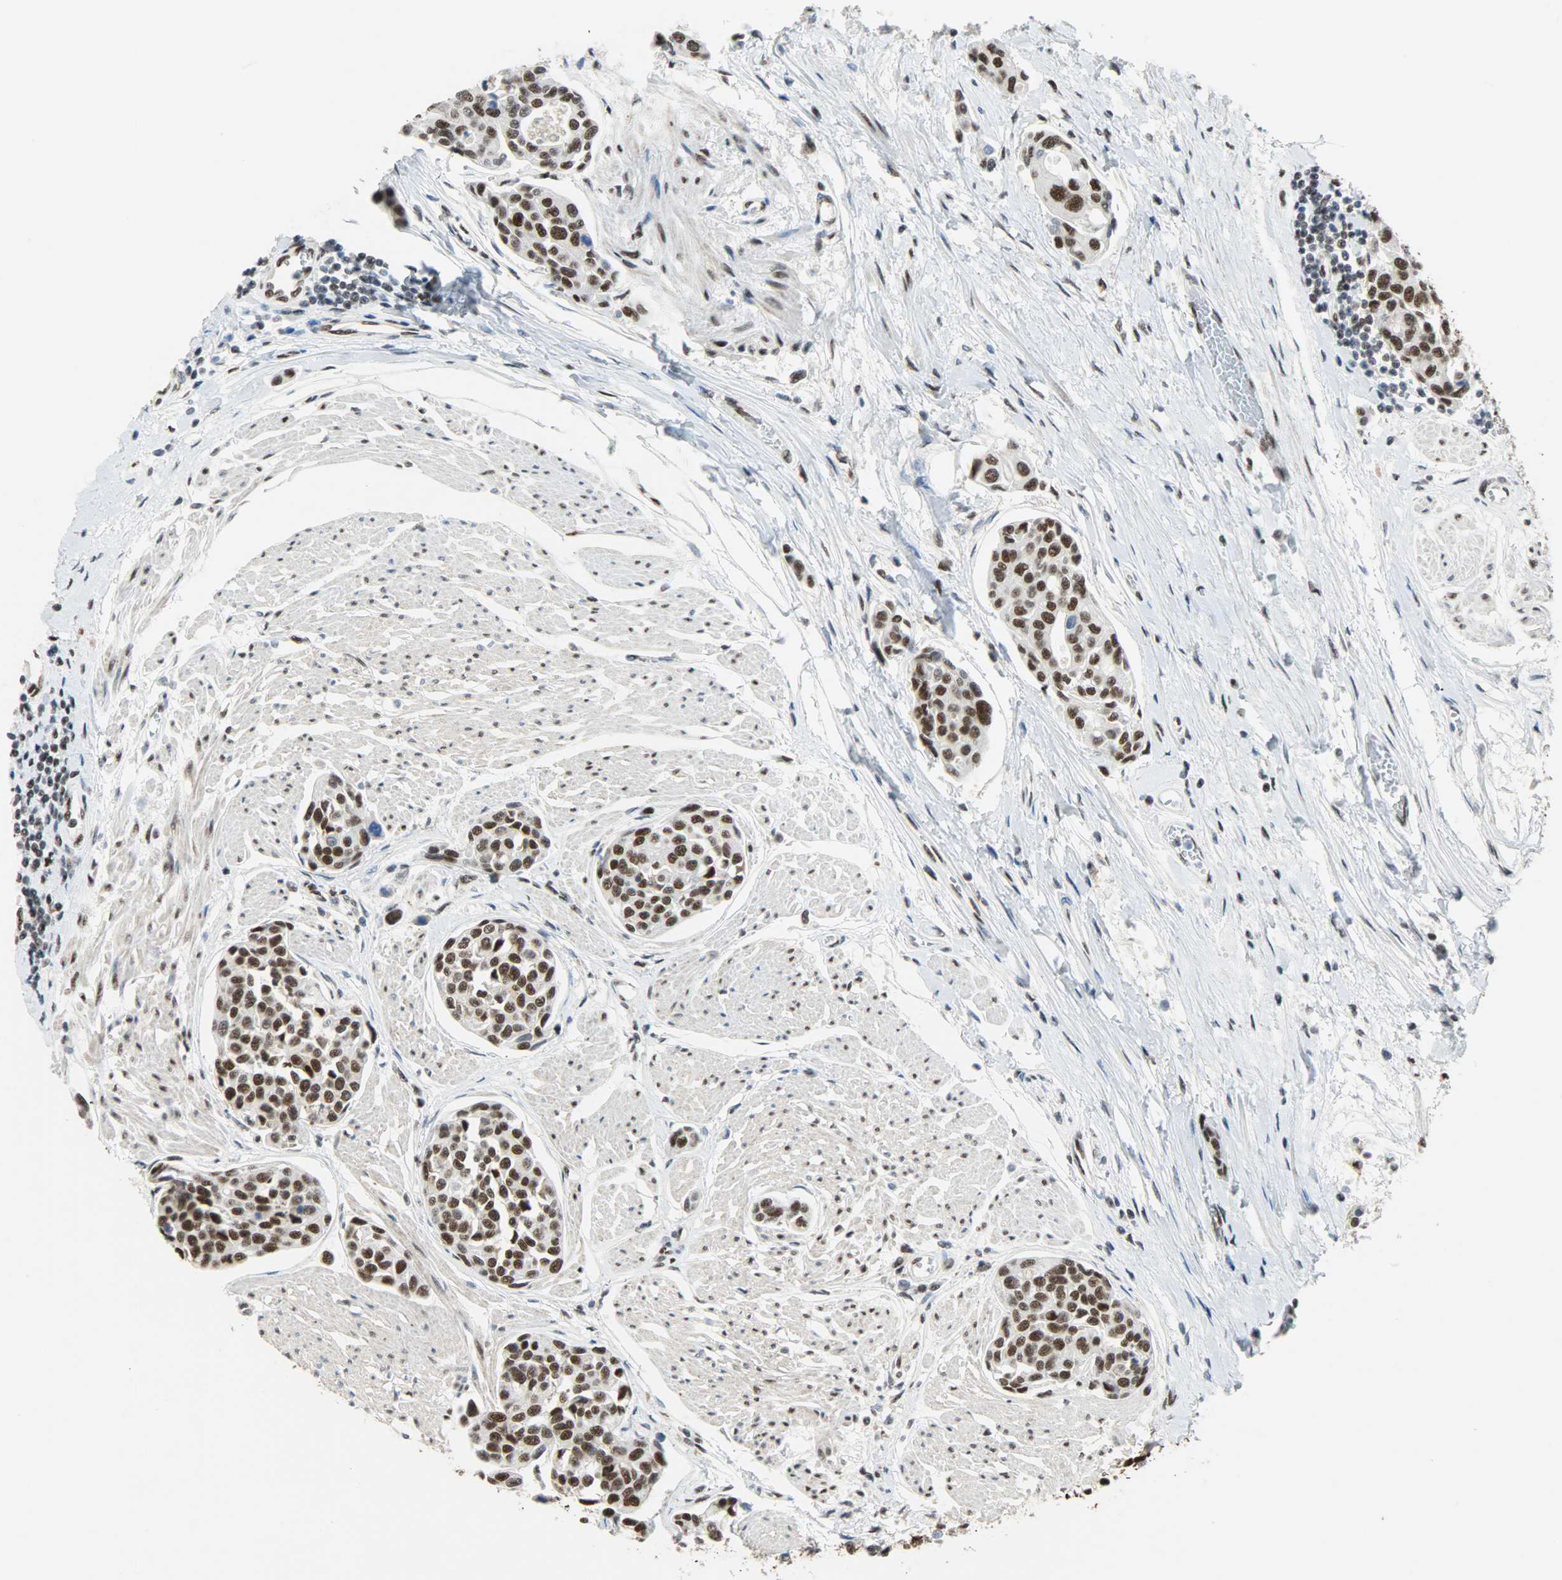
{"staining": {"intensity": "strong", "quantity": ">75%", "location": "nuclear"}, "tissue": "urothelial cancer", "cell_type": "Tumor cells", "image_type": "cancer", "snomed": [{"axis": "morphology", "description": "Urothelial carcinoma, High grade"}, {"axis": "topography", "description": "Urinary bladder"}], "caption": "A high amount of strong nuclear staining is present in about >75% of tumor cells in high-grade urothelial carcinoma tissue.", "gene": "SSB", "patient": {"sex": "male", "age": 78}}